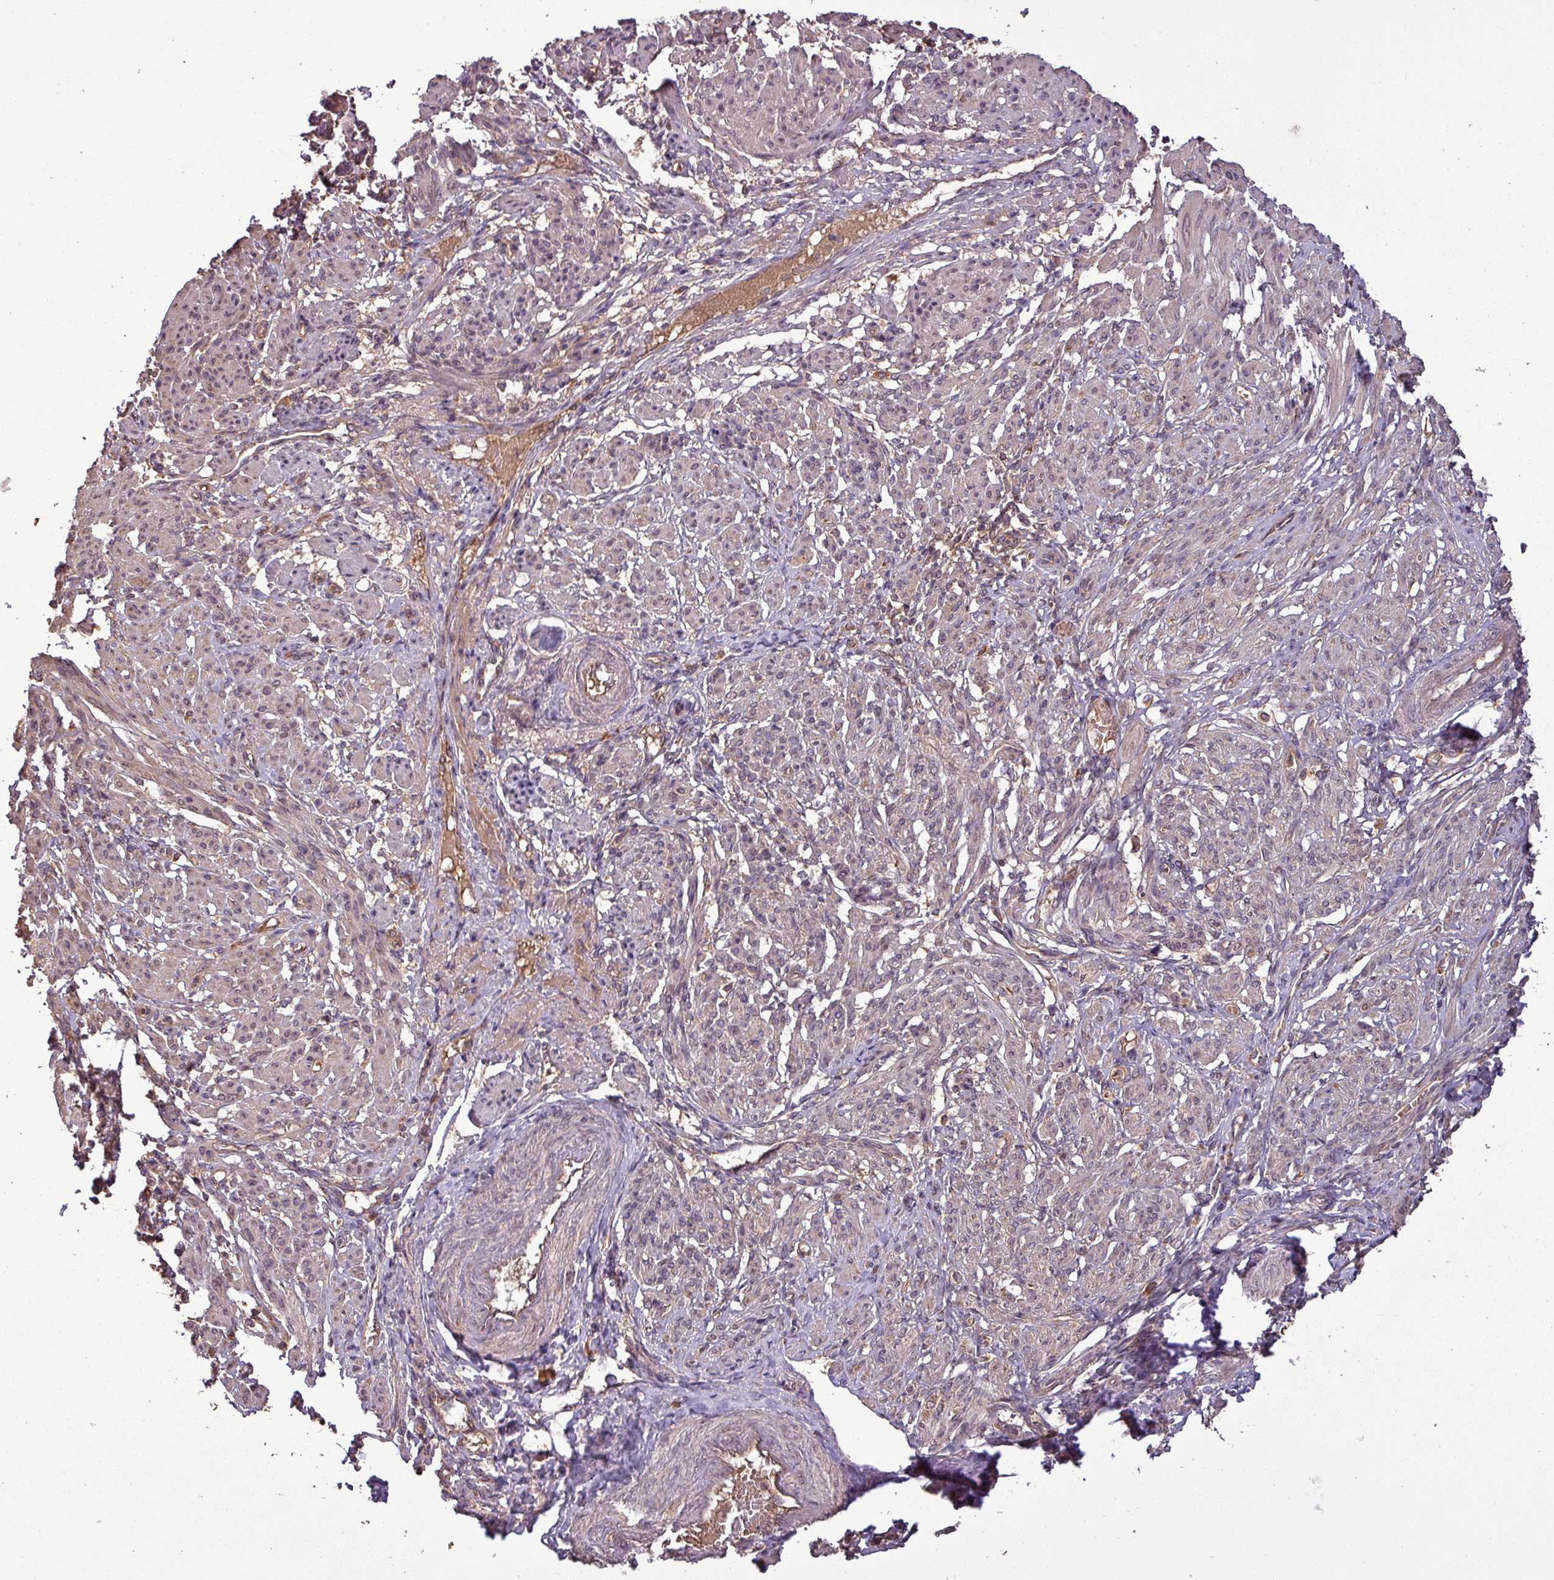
{"staining": {"intensity": "negative", "quantity": "none", "location": "none"}, "tissue": "smooth muscle", "cell_type": "Smooth muscle cells", "image_type": "normal", "snomed": [{"axis": "morphology", "description": "Normal tissue, NOS"}, {"axis": "topography", "description": "Smooth muscle"}], "caption": "DAB immunohistochemical staining of unremarkable smooth muscle reveals no significant staining in smooth muscle cells. (DAB immunohistochemistry with hematoxylin counter stain).", "gene": "NT5C3A", "patient": {"sex": "female", "age": 39}}